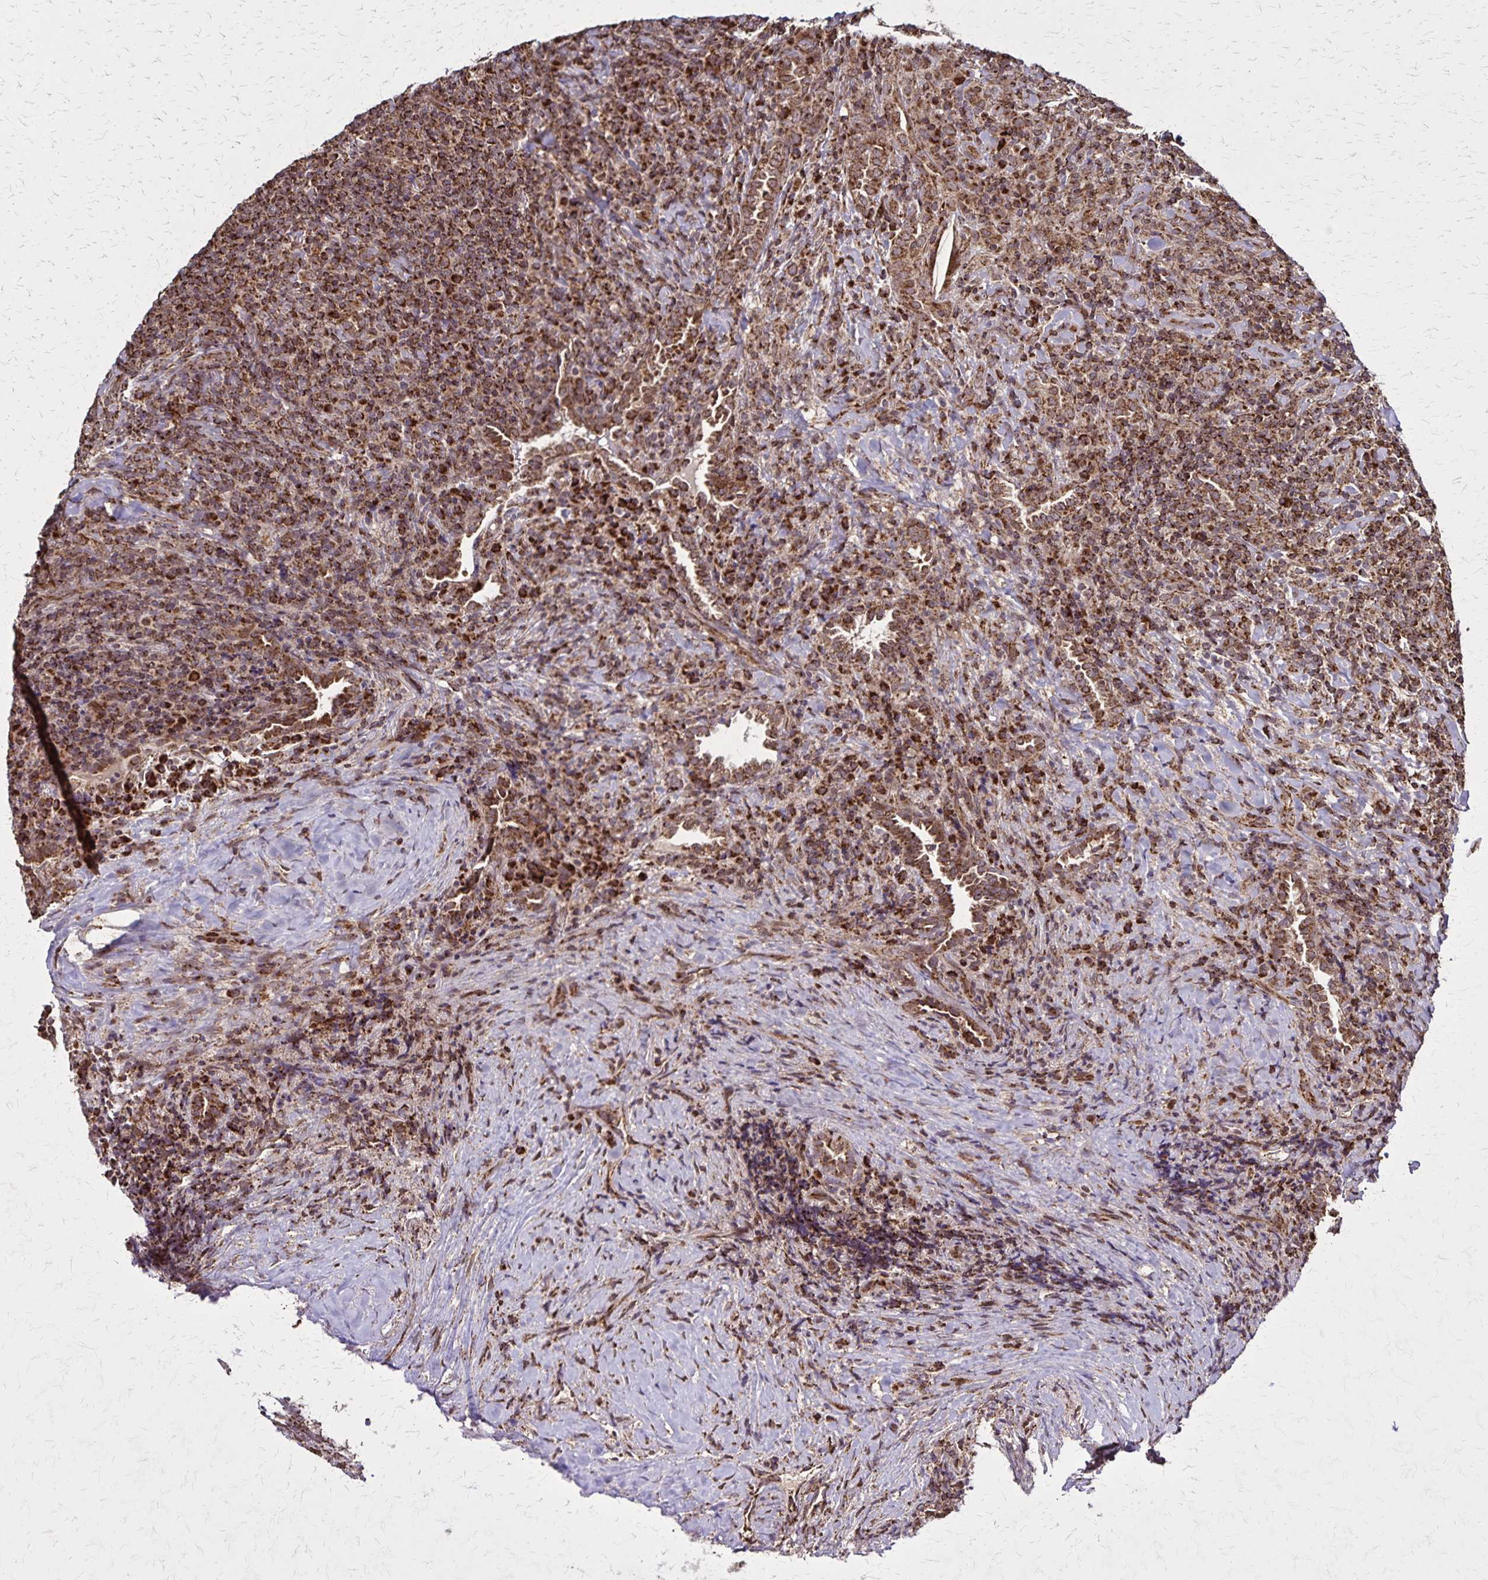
{"staining": {"intensity": "moderate", "quantity": ">75%", "location": "cytoplasmic/membranous"}, "tissue": "lymphoma", "cell_type": "Tumor cells", "image_type": "cancer", "snomed": [{"axis": "morphology", "description": "Hodgkin's disease, NOS"}, {"axis": "topography", "description": "Lung"}], "caption": "An immunohistochemistry (IHC) micrograph of tumor tissue is shown. Protein staining in brown labels moderate cytoplasmic/membranous positivity in Hodgkin's disease within tumor cells. The protein of interest is stained brown, and the nuclei are stained in blue (DAB IHC with brightfield microscopy, high magnification).", "gene": "NFS1", "patient": {"sex": "male", "age": 17}}